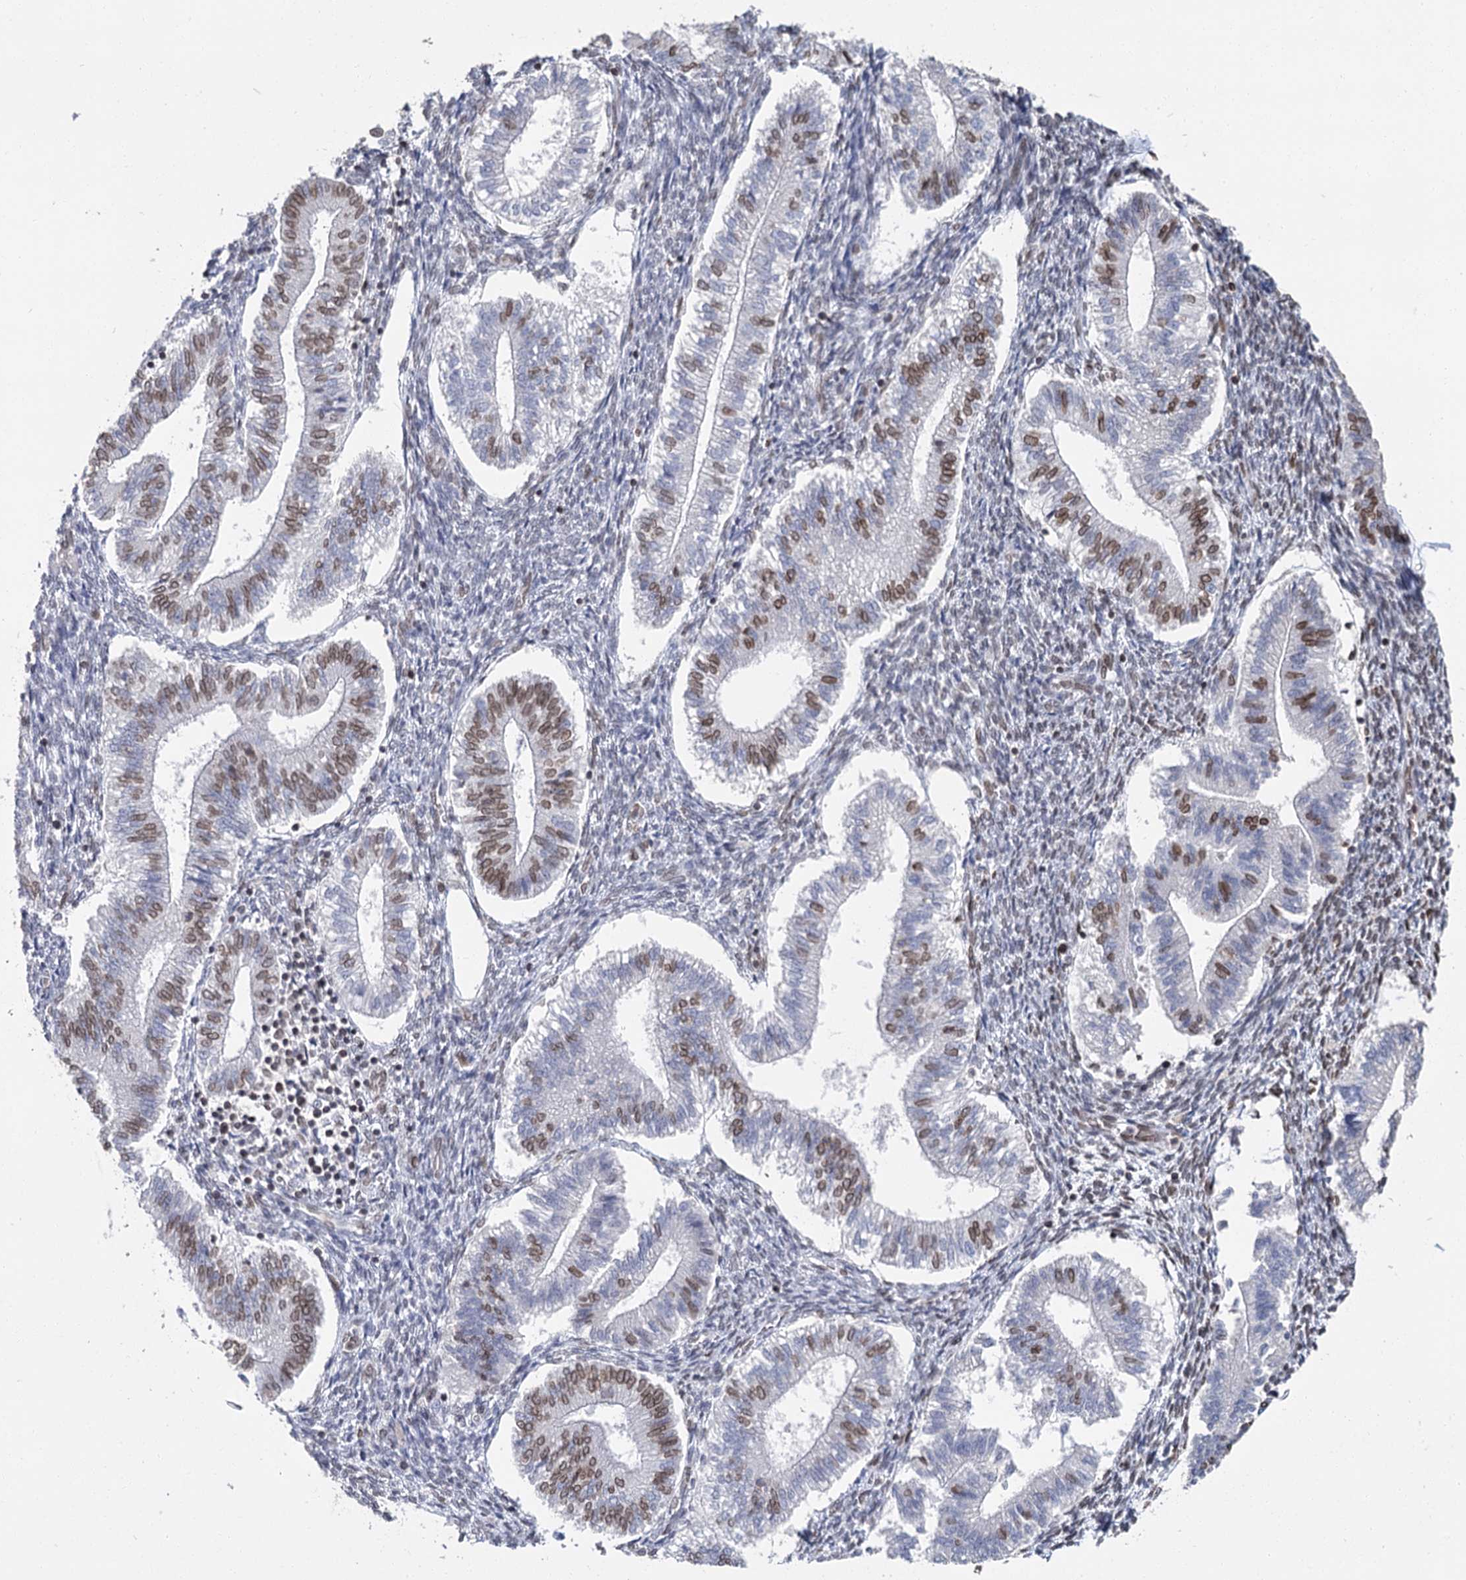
{"staining": {"intensity": "negative", "quantity": "none", "location": "none"}, "tissue": "endometrium", "cell_type": "Cells in endometrial stroma", "image_type": "normal", "snomed": [{"axis": "morphology", "description": "Normal tissue, NOS"}, {"axis": "topography", "description": "Endometrium"}], "caption": "Cells in endometrial stroma show no significant positivity in unremarkable endometrium. (DAB (3,3'-diaminobenzidine) IHC visualized using brightfield microscopy, high magnification).", "gene": "KIAA0930", "patient": {"sex": "female", "age": 25}}